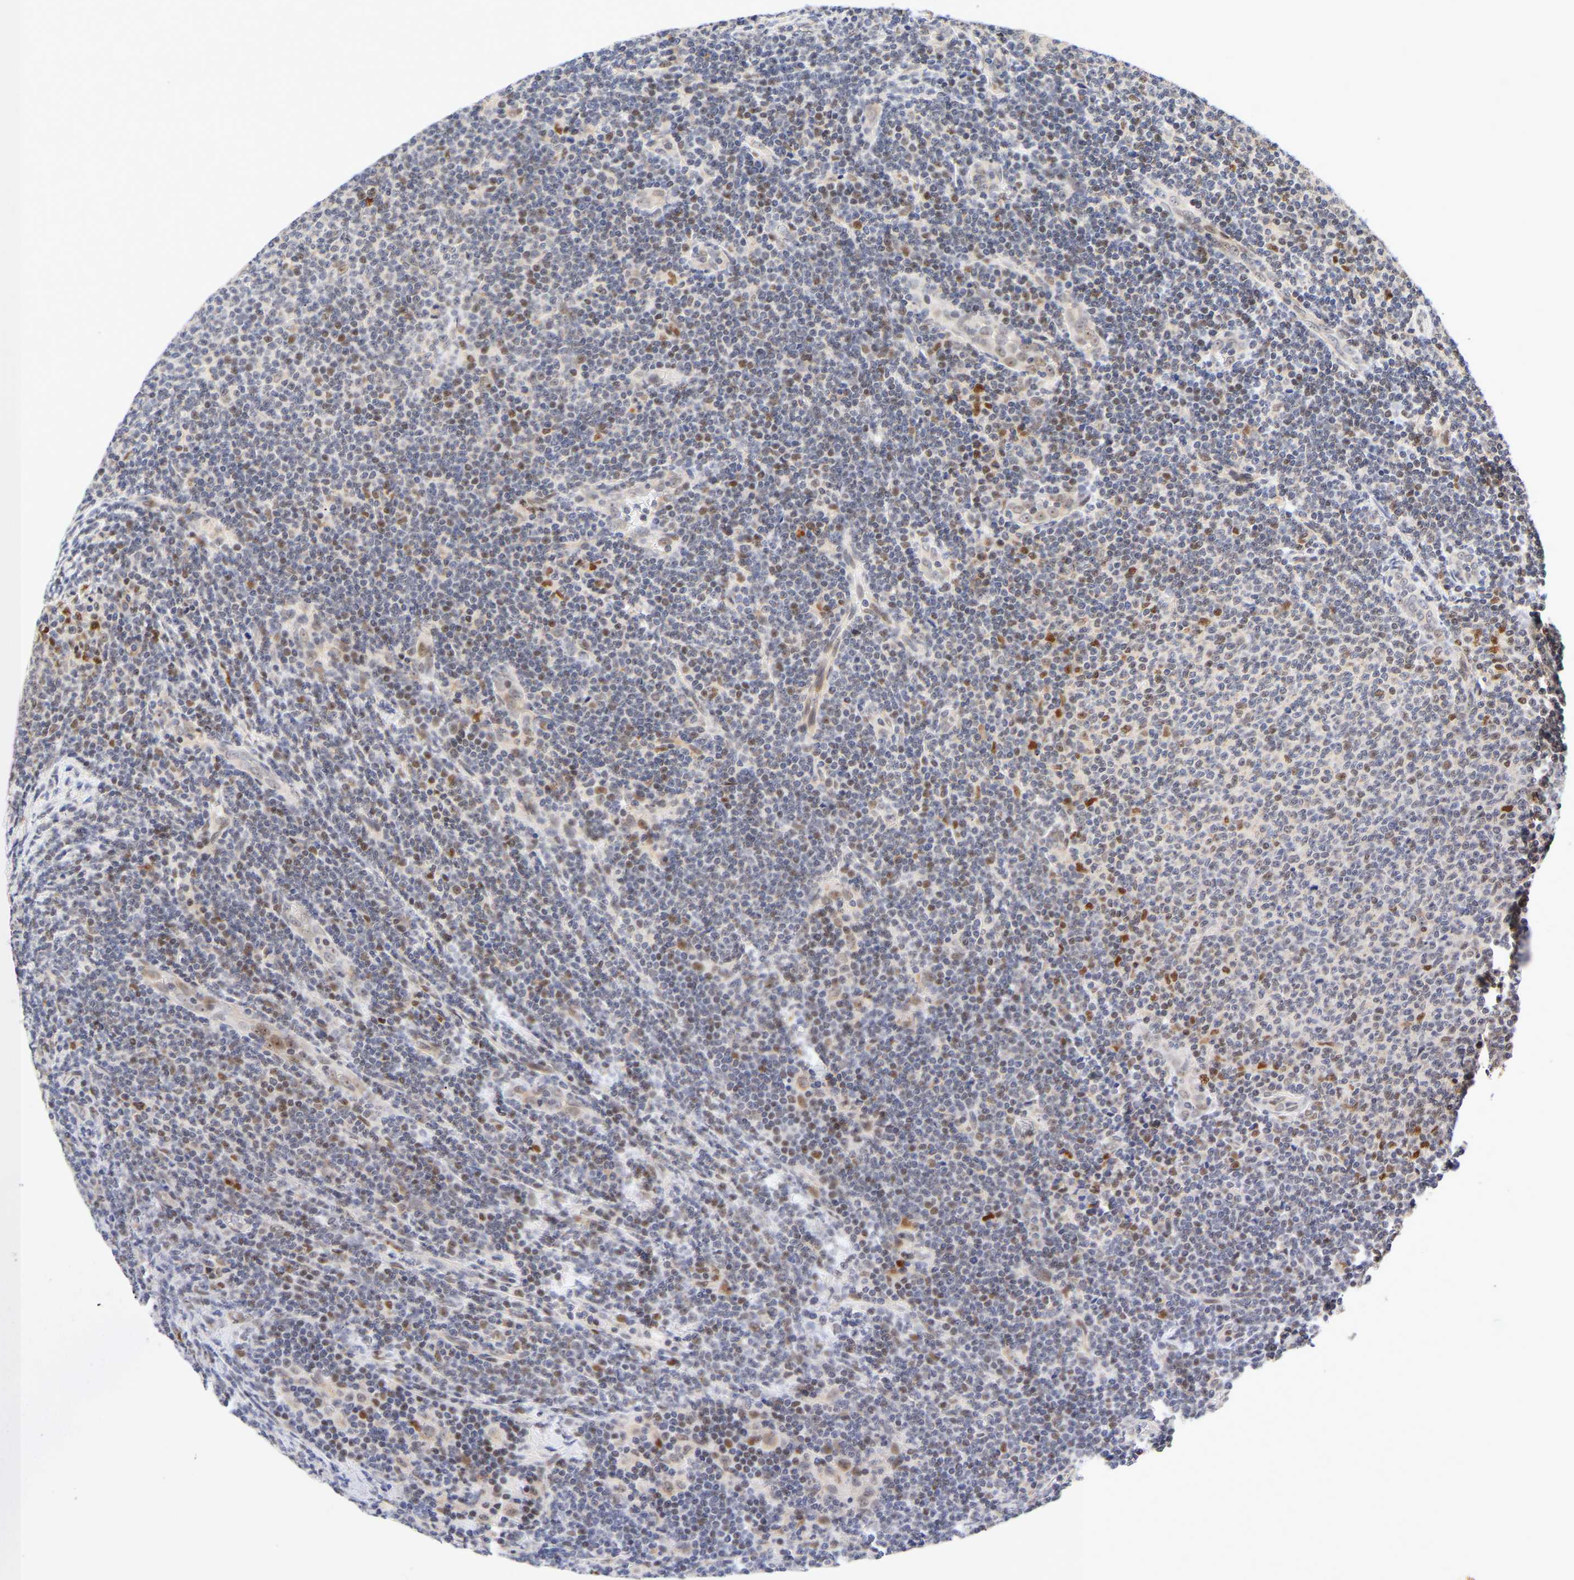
{"staining": {"intensity": "moderate", "quantity": "25%-75%", "location": "nuclear"}, "tissue": "lymphoma", "cell_type": "Tumor cells", "image_type": "cancer", "snomed": [{"axis": "morphology", "description": "Malignant lymphoma, non-Hodgkin's type, Low grade"}, {"axis": "topography", "description": "Lymph node"}], "caption": "A medium amount of moderate nuclear staining is seen in about 25%-75% of tumor cells in lymphoma tissue.", "gene": "JUNB", "patient": {"sex": "male", "age": 66}}